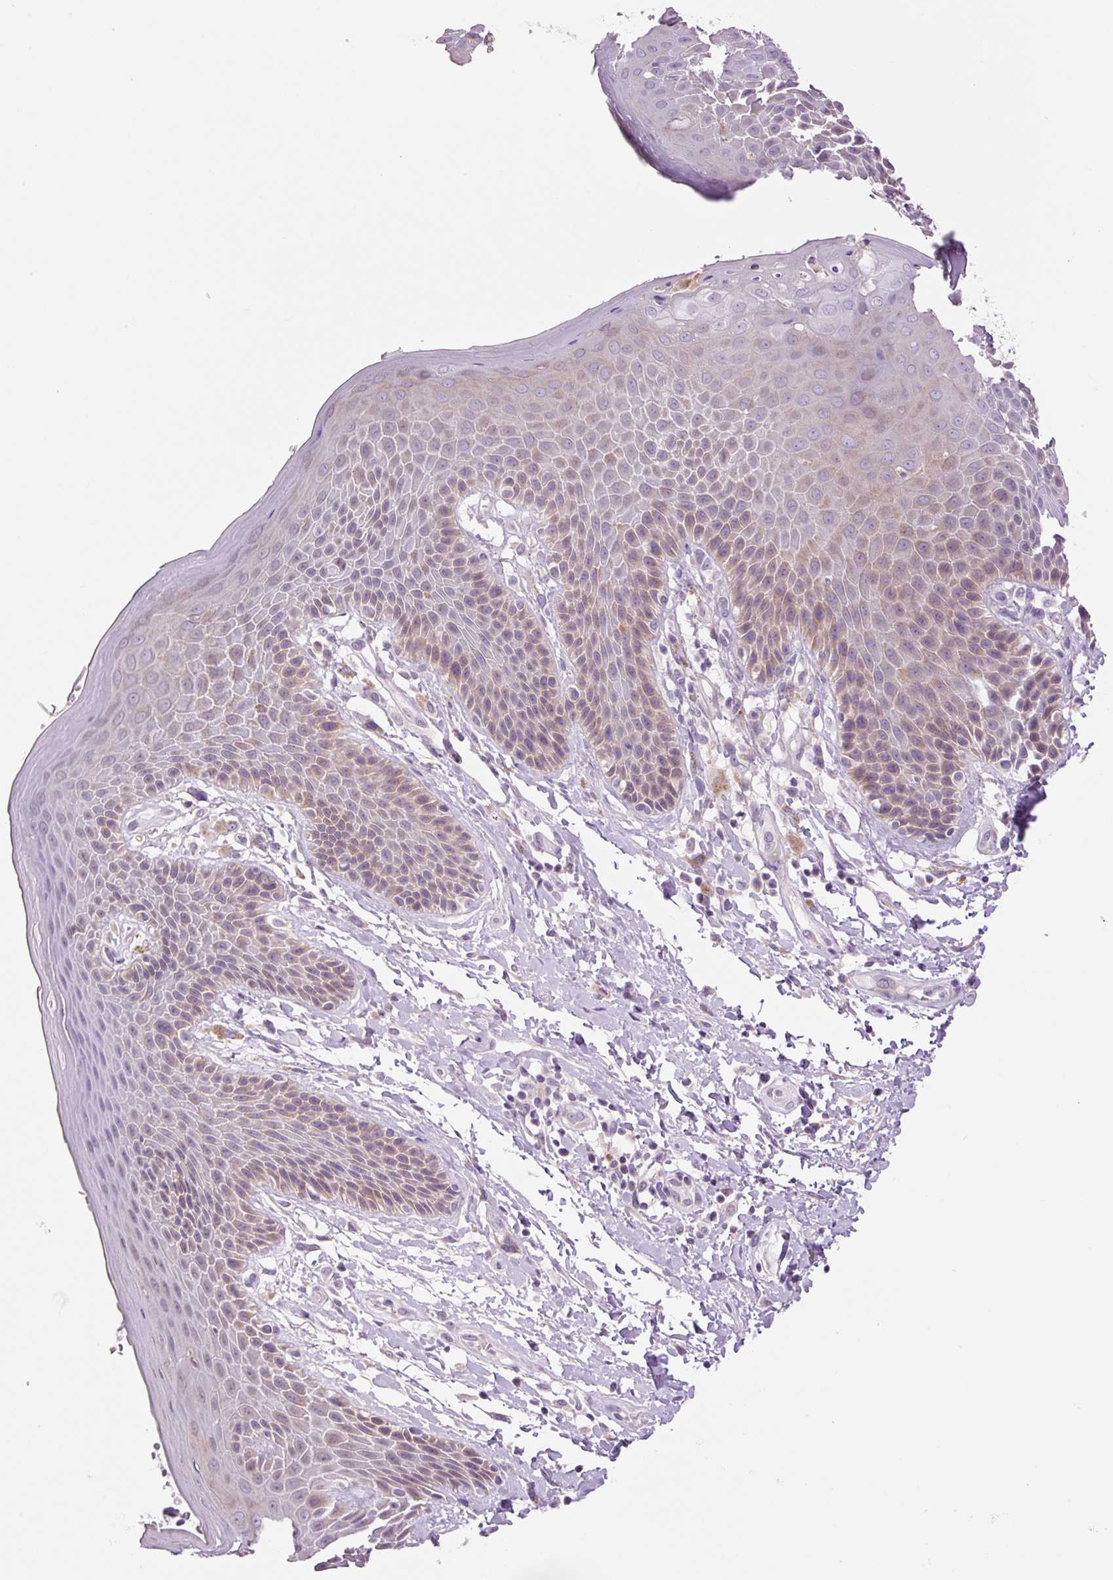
{"staining": {"intensity": "weak", "quantity": "25%-75%", "location": "cytoplasmic/membranous"}, "tissue": "skin", "cell_type": "Epidermal cells", "image_type": "normal", "snomed": [{"axis": "morphology", "description": "Normal tissue, NOS"}, {"axis": "topography", "description": "Peripheral nerve tissue"}], "caption": "Human skin stained for a protein (brown) reveals weak cytoplasmic/membranous positive staining in approximately 25%-75% of epidermal cells.", "gene": "HAX1", "patient": {"sex": "male", "age": 51}}